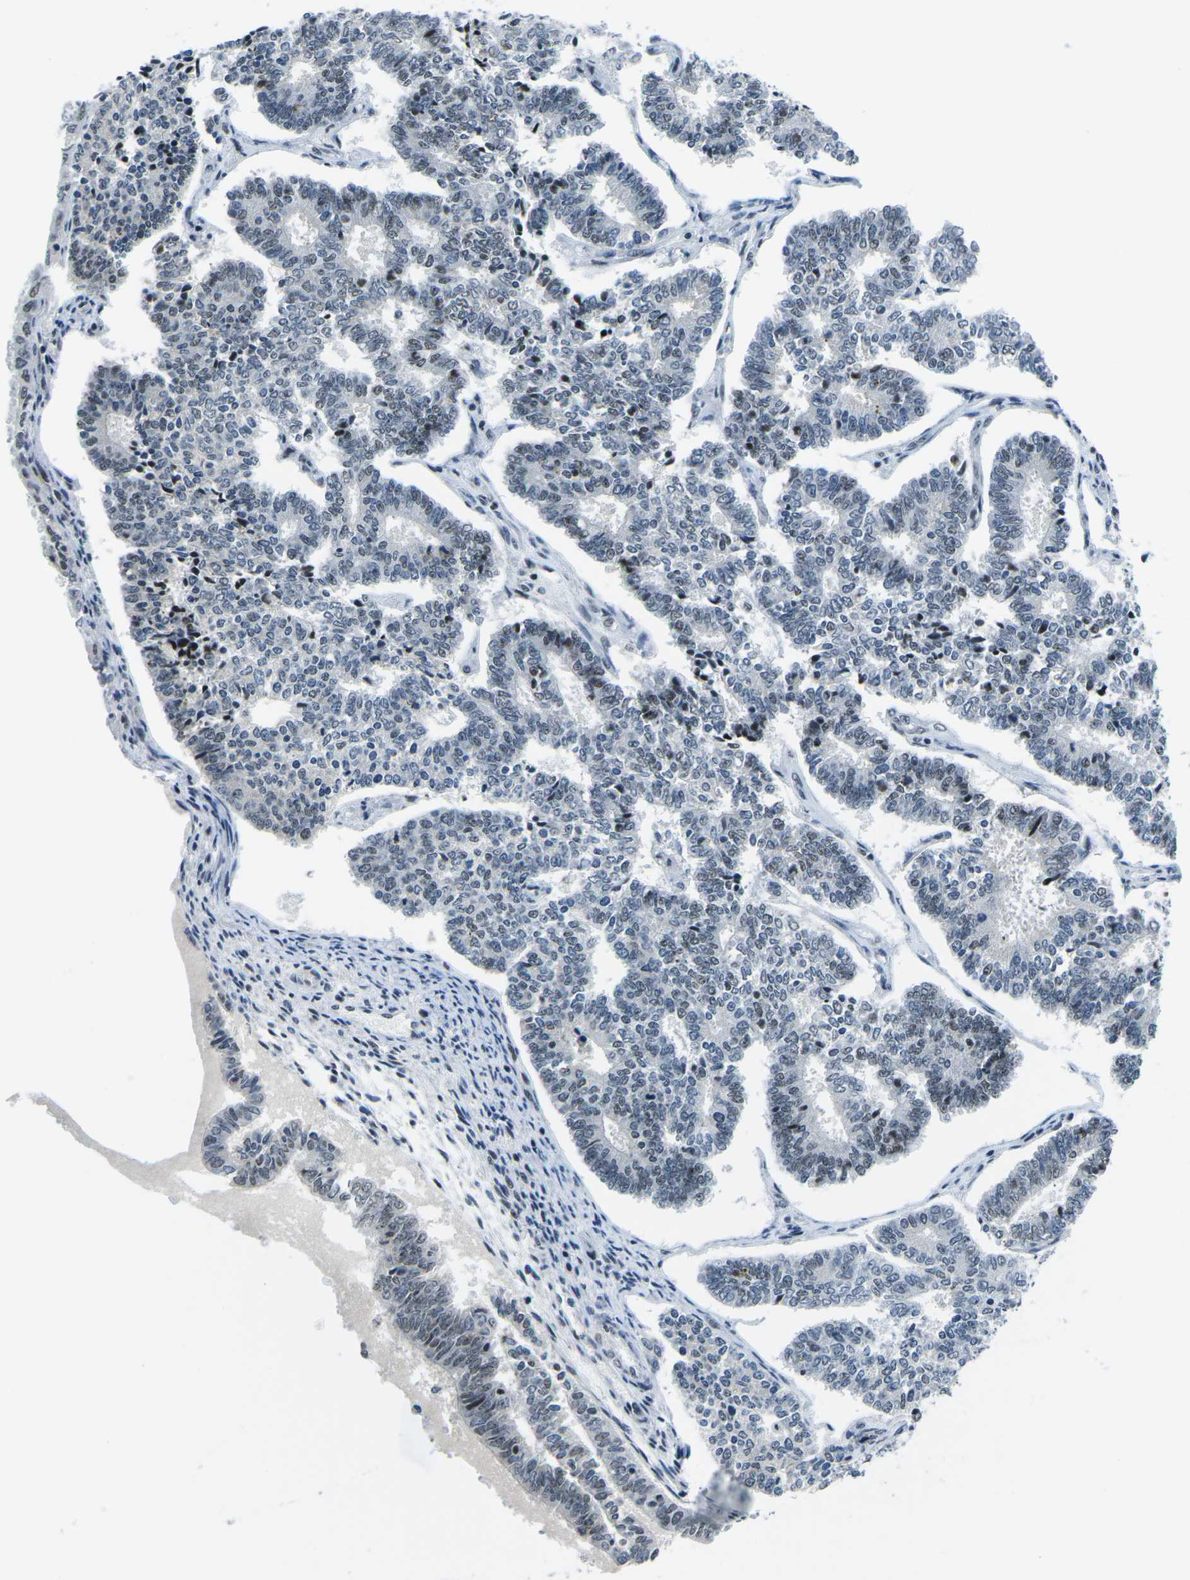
{"staining": {"intensity": "weak", "quantity": "<25%", "location": "nuclear"}, "tissue": "endometrial cancer", "cell_type": "Tumor cells", "image_type": "cancer", "snomed": [{"axis": "morphology", "description": "Adenocarcinoma, NOS"}, {"axis": "topography", "description": "Endometrium"}], "caption": "Immunohistochemistry photomicrograph of neoplastic tissue: endometrial adenocarcinoma stained with DAB shows no significant protein positivity in tumor cells.", "gene": "PRPF8", "patient": {"sex": "female", "age": 70}}